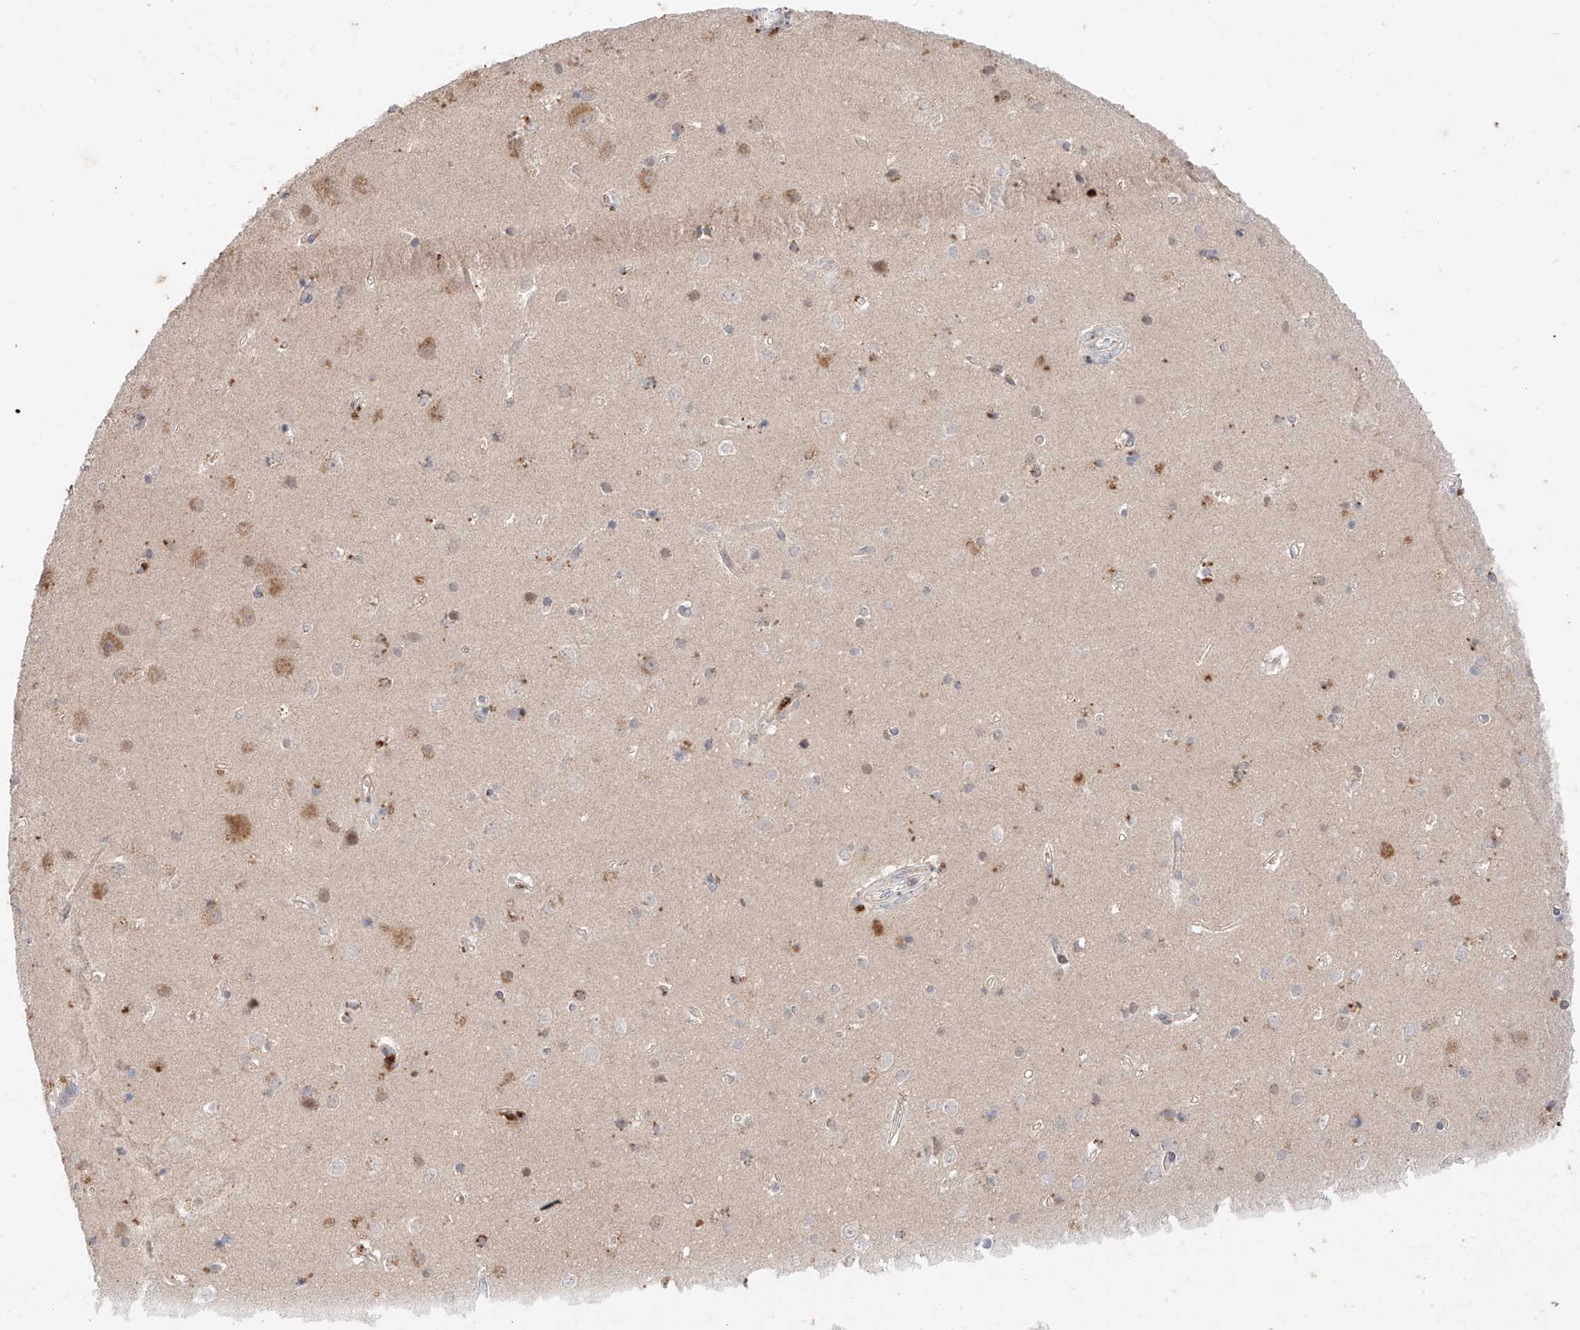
{"staining": {"intensity": "negative", "quantity": "none", "location": "none"}, "tissue": "cerebral cortex", "cell_type": "Endothelial cells", "image_type": "normal", "snomed": [{"axis": "morphology", "description": "Normal tissue, NOS"}, {"axis": "topography", "description": "Cerebral cortex"}], "caption": "Endothelial cells are negative for brown protein staining in benign cerebral cortex. (Brightfield microscopy of DAB (3,3'-diaminobenzidine) immunohistochemistry (IHC) at high magnification).", "gene": "GCNT1", "patient": {"sex": "male", "age": 54}}